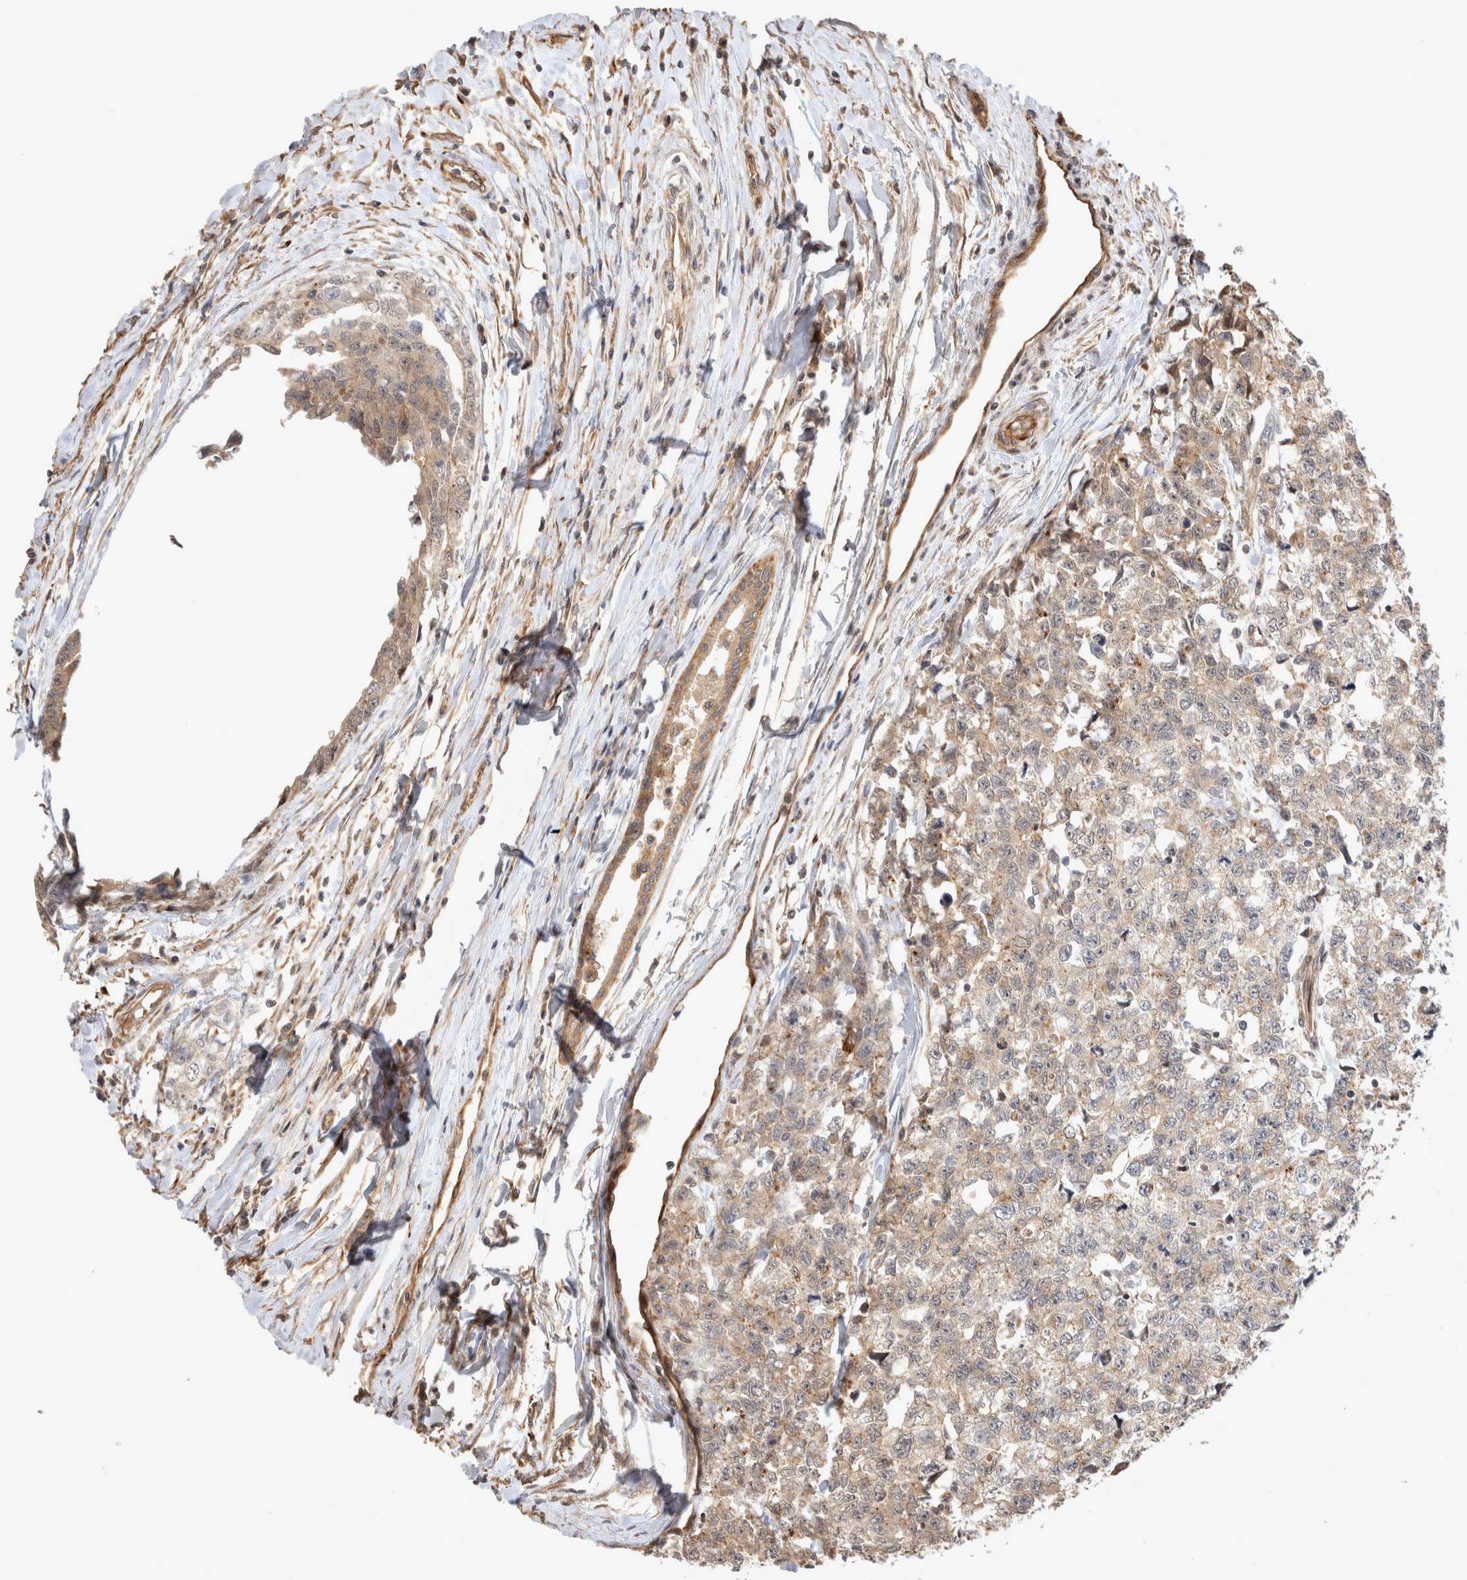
{"staining": {"intensity": "weak", "quantity": ">75%", "location": "cytoplasmic/membranous"}, "tissue": "testis cancer", "cell_type": "Tumor cells", "image_type": "cancer", "snomed": [{"axis": "morphology", "description": "Carcinoma, Embryonal, NOS"}, {"axis": "topography", "description": "Testis"}], "caption": "Protein expression analysis of testis cancer shows weak cytoplasmic/membranous staining in about >75% of tumor cells. (brown staining indicates protein expression, while blue staining denotes nuclei).", "gene": "NMU", "patient": {"sex": "male", "age": 28}}